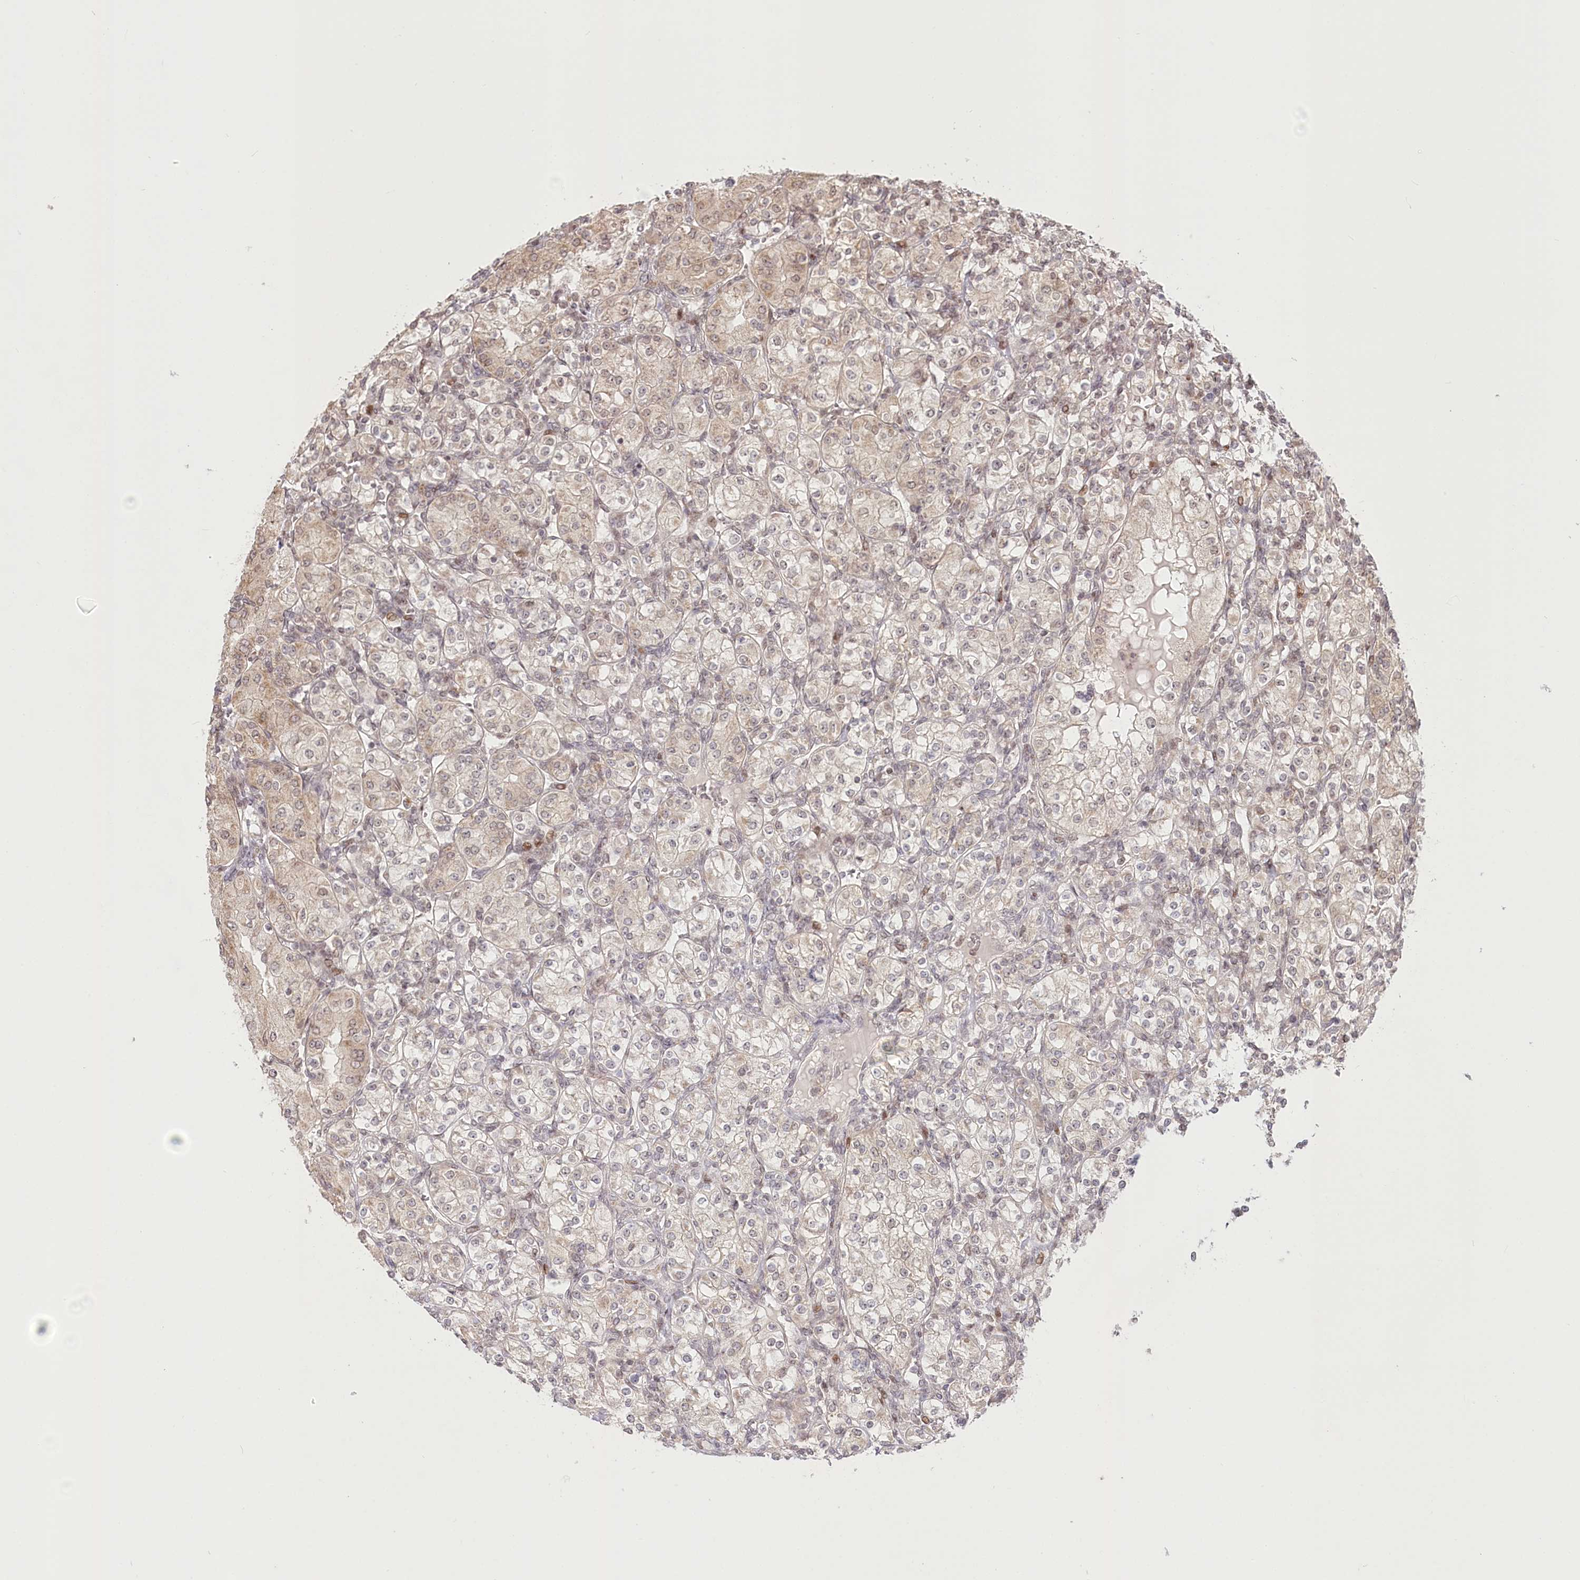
{"staining": {"intensity": "weak", "quantity": "<25%", "location": "cytoplasmic/membranous,nuclear"}, "tissue": "renal cancer", "cell_type": "Tumor cells", "image_type": "cancer", "snomed": [{"axis": "morphology", "description": "Adenocarcinoma, NOS"}, {"axis": "topography", "description": "Kidney"}], "caption": "Immunohistochemistry image of neoplastic tissue: renal cancer (adenocarcinoma) stained with DAB (3,3'-diaminobenzidine) displays no significant protein staining in tumor cells. (Stains: DAB immunohistochemistry (IHC) with hematoxylin counter stain, Microscopy: brightfield microscopy at high magnification).", "gene": "PYURF", "patient": {"sex": "male", "age": 77}}